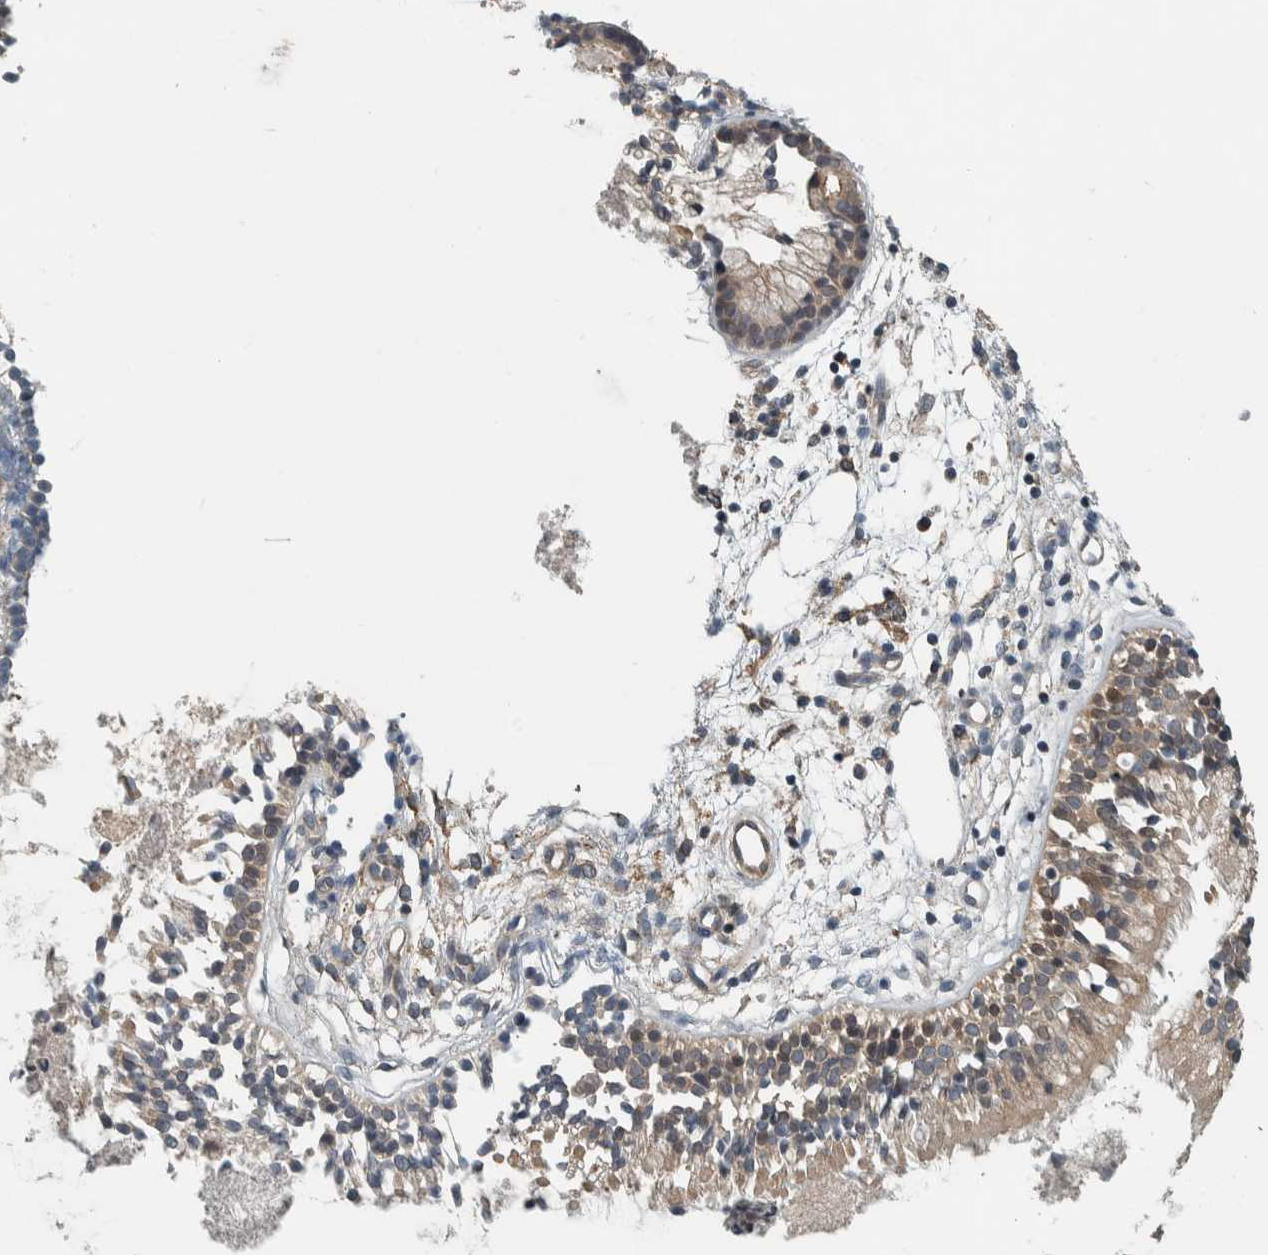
{"staining": {"intensity": "weak", "quantity": ">75%", "location": "cytoplasmic/membranous"}, "tissue": "nasopharynx", "cell_type": "Respiratory epithelial cells", "image_type": "normal", "snomed": [{"axis": "morphology", "description": "Normal tissue, NOS"}, {"axis": "topography", "description": "Nasopharynx"}], "caption": "The photomicrograph demonstrates a brown stain indicating the presence of a protein in the cytoplasmic/membranous of respiratory epithelial cells in nasopharynx. Nuclei are stained in blue.", "gene": "LBHD1", "patient": {"sex": "male", "age": 21}}